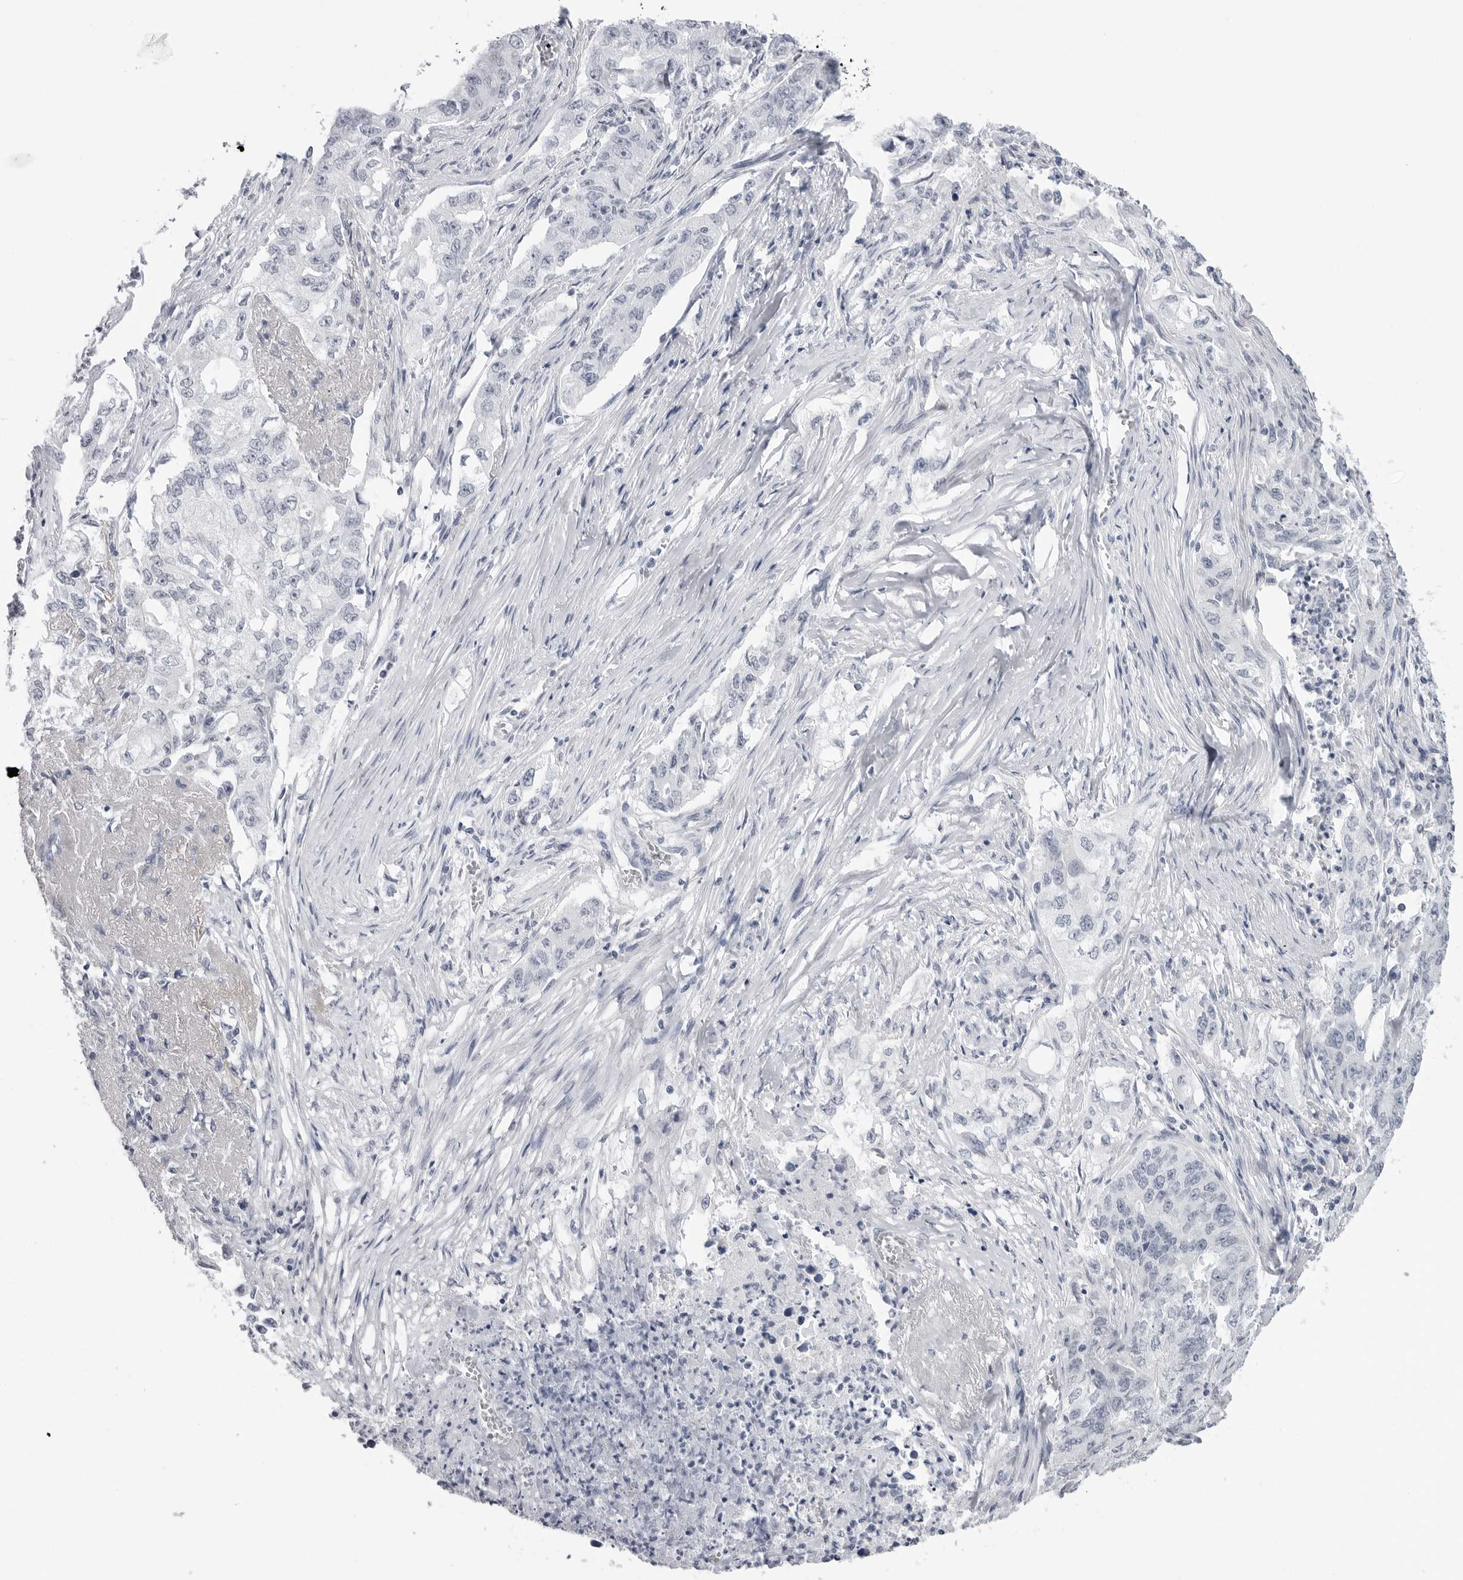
{"staining": {"intensity": "negative", "quantity": "none", "location": "none"}, "tissue": "lung cancer", "cell_type": "Tumor cells", "image_type": "cancer", "snomed": [{"axis": "morphology", "description": "Adenocarcinoma, NOS"}, {"axis": "topography", "description": "Lung"}], "caption": "Immunohistochemistry of lung cancer (adenocarcinoma) shows no positivity in tumor cells. Brightfield microscopy of immunohistochemistry stained with DAB (3,3'-diaminobenzidine) (brown) and hematoxylin (blue), captured at high magnification.", "gene": "PGA3", "patient": {"sex": "female", "age": 51}}